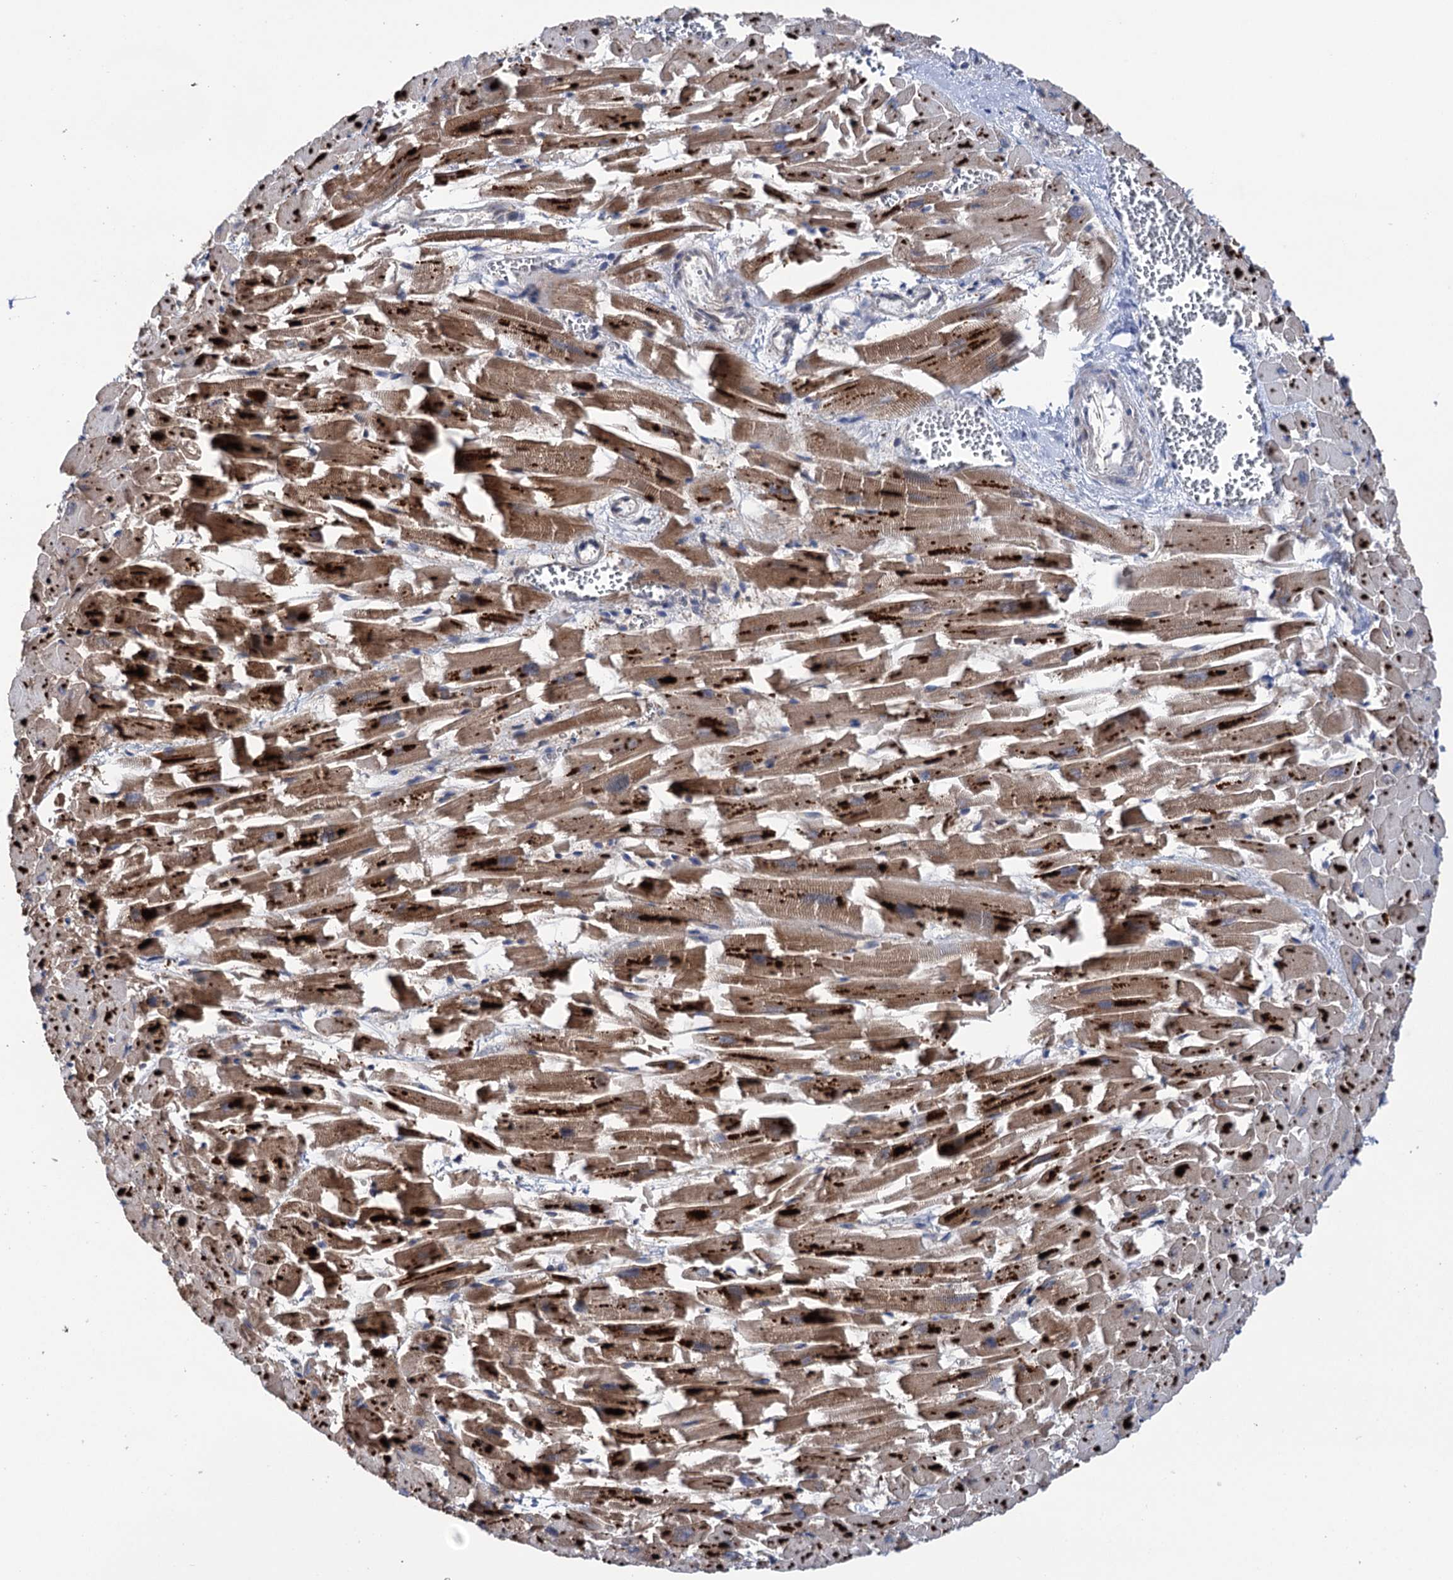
{"staining": {"intensity": "strong", "quantity": "25%-75%", "location": "cytoplasmic/membranous"}, "tissue": "heart muscle", "cell_type": "Cardiomyocytes", "image_type": "normal", "snomed": [{"axis": "morphology", "description": "Normal tissue, NOS"}, {"axis": "topography", "description": "Heart"}], "caption": "This micrograph shows immunohistochemistry (IHC) staining of benign heart muscle, with high strong cytoplasmic/membranous staining in about 25%-75% of cardiomyocytes.", "gene": "SUCLA2", "patient": {"sex": "female", "age": 64}}